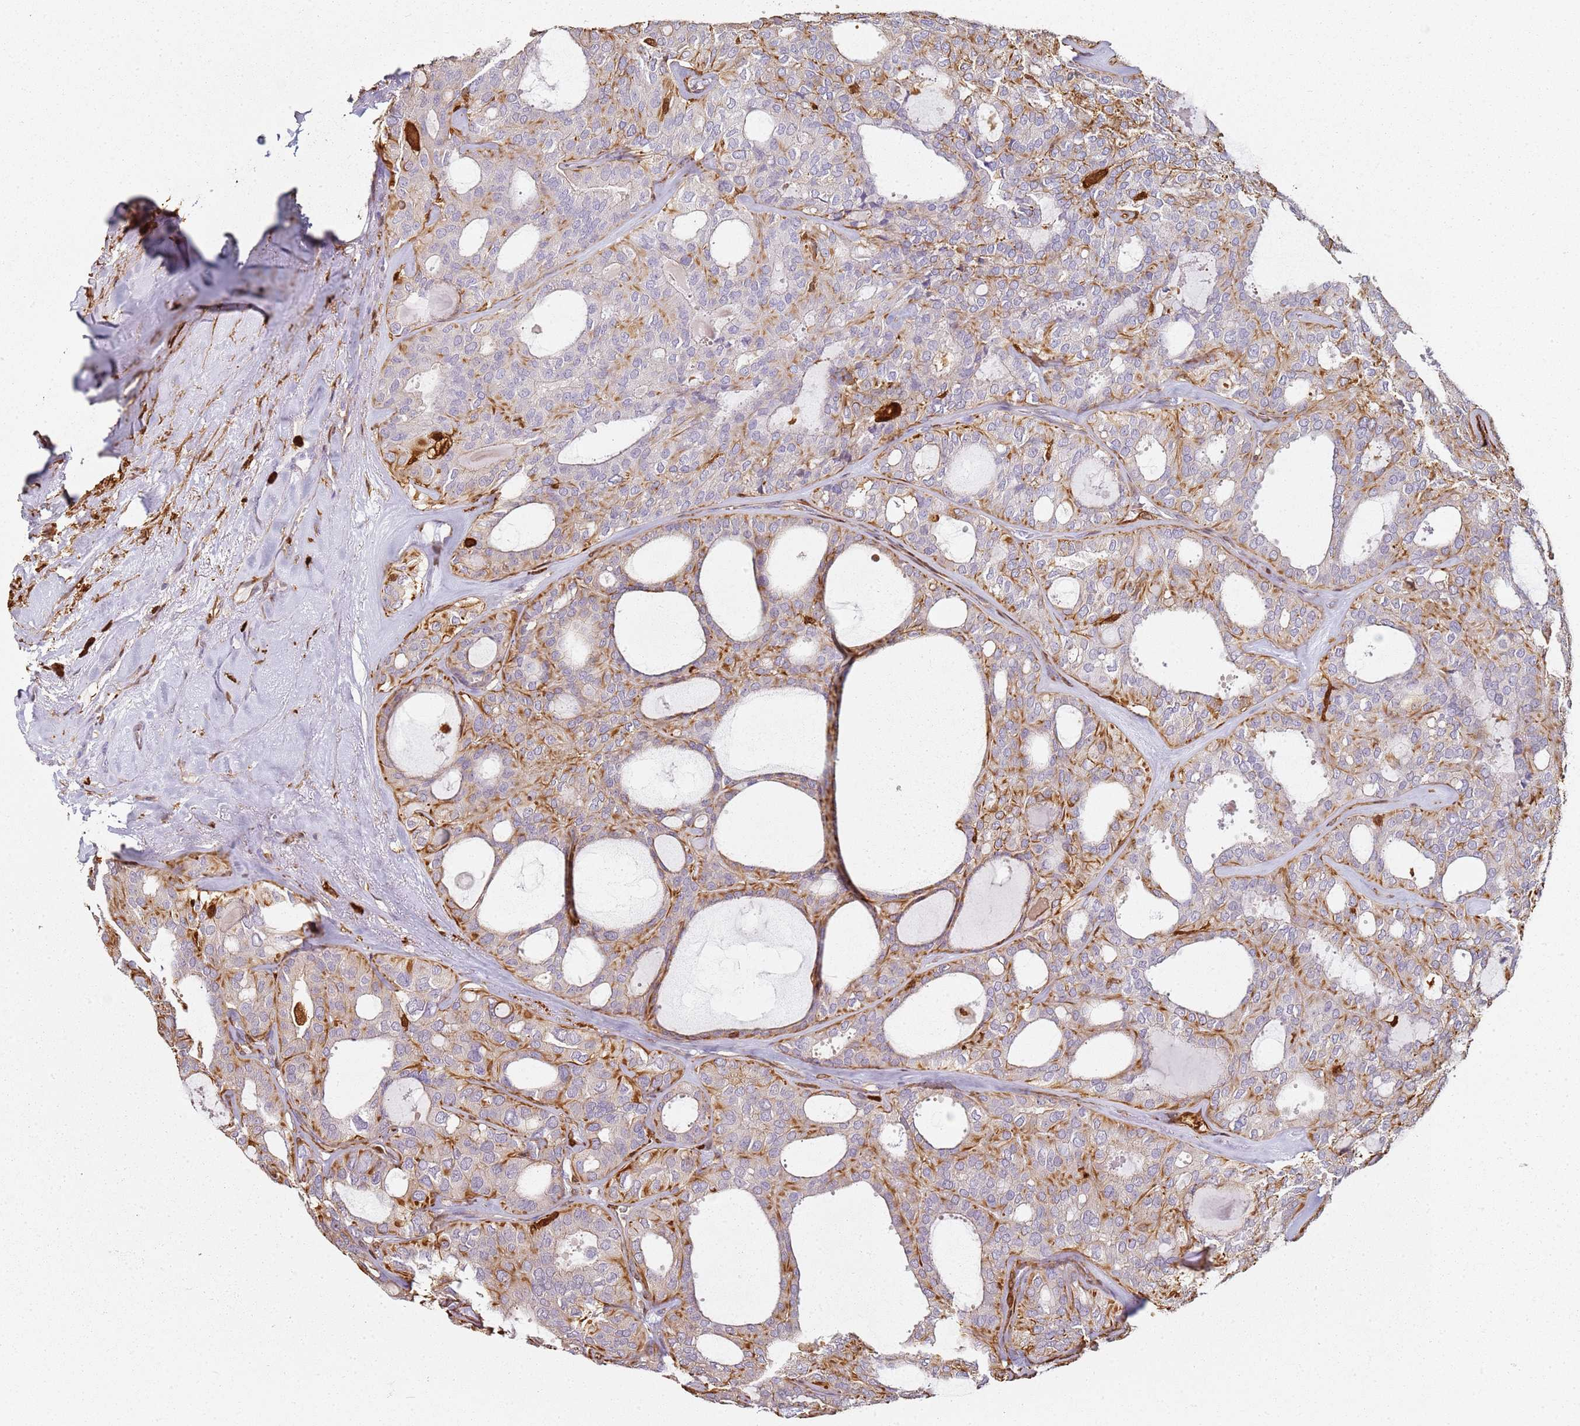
{"staining": {"intensity": "moderate", "quantity": "<25%", "location": "cytoplasmic/membranous"}, "tissue": "thyroid cancer", "cell_type": "Tumor cells", "image_type": "cancer", "snomed": [{"axis": "morphology", "description": "Follicular adenoma carcinoma, NOS"}, {"axis": "topography", "description": "Thyroid gland"}], "caption": "A photomicrograph of follicular adenoma carcinoma (thyroid) stained for a protein reveals moderate cytoplasmic/membranous brown staining in tumor cells.", "gene": "S100A4", "patient": {"sex": "male", "age": 75}}